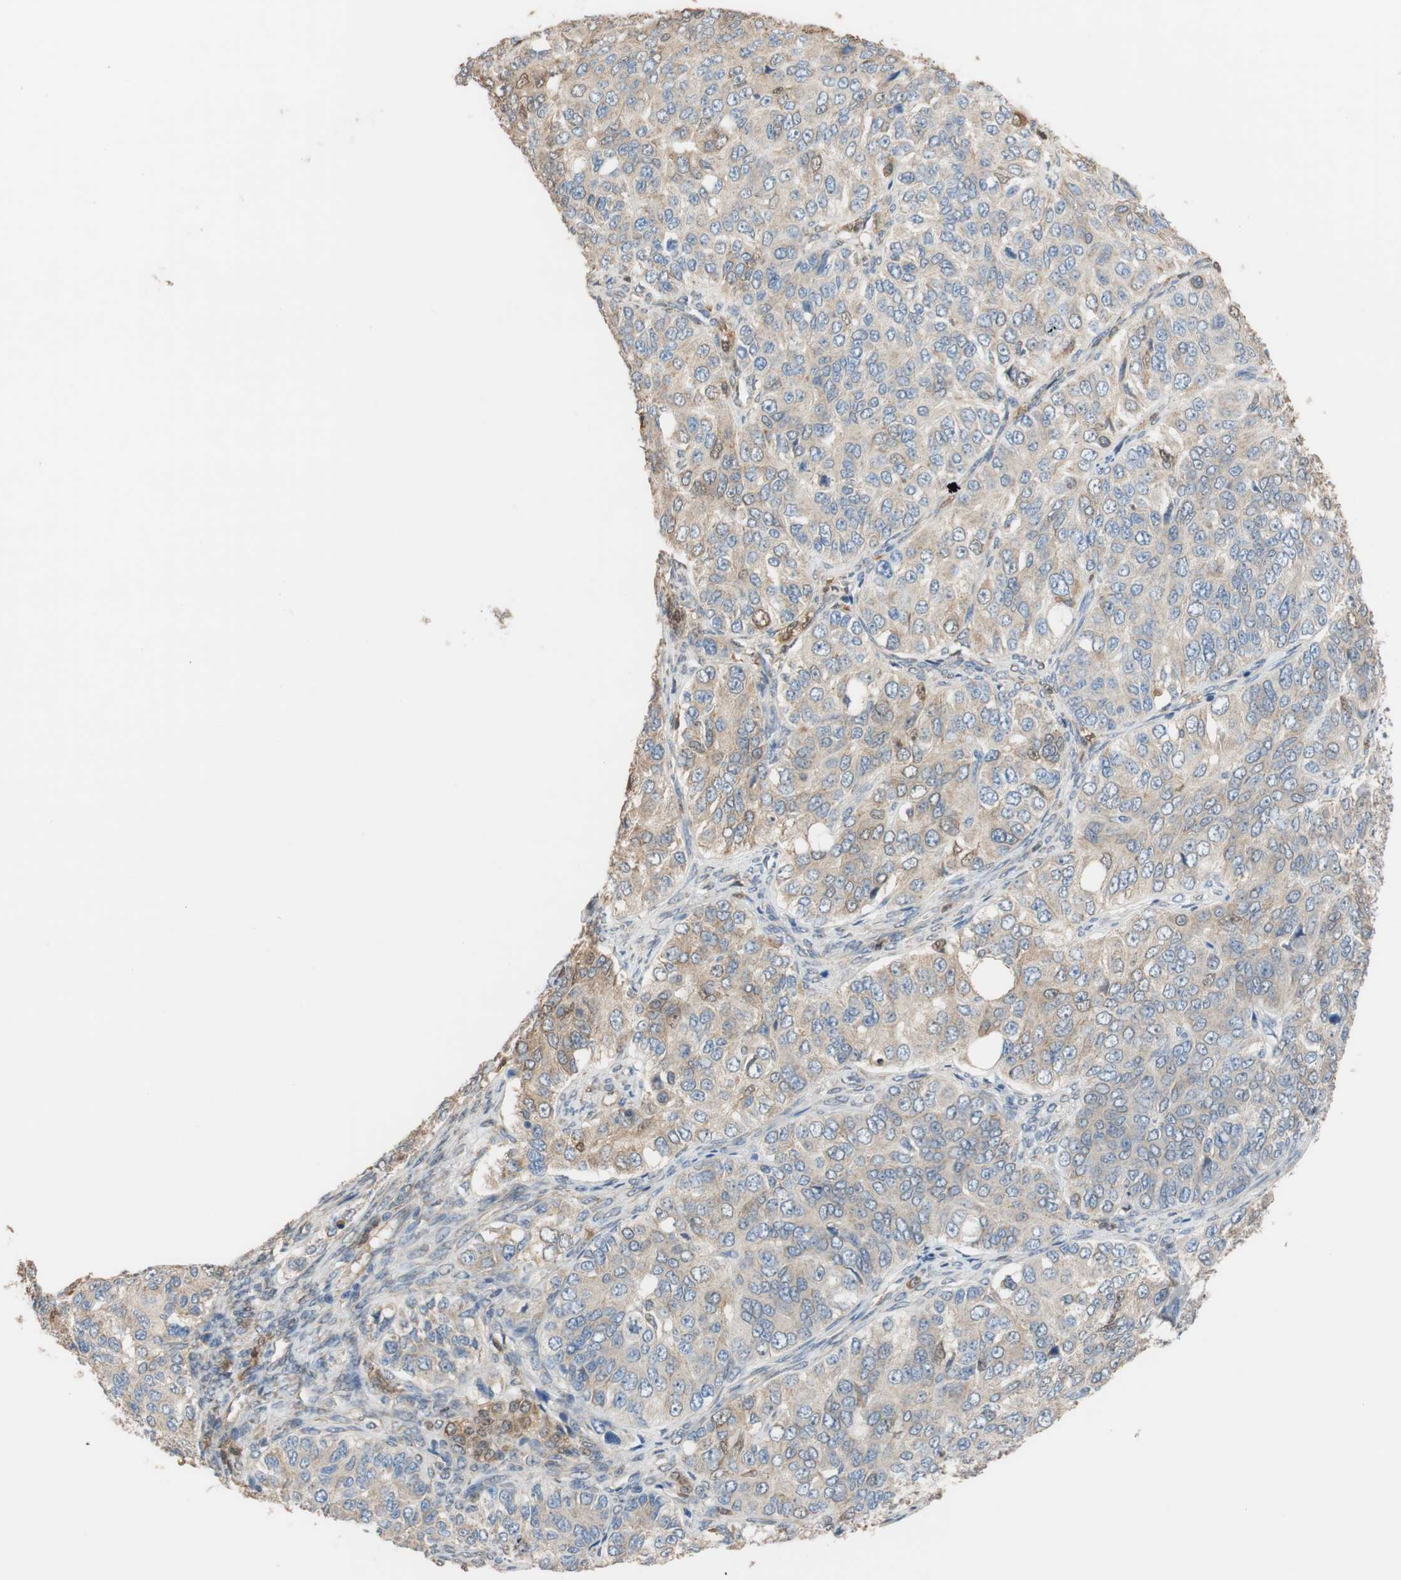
{"staining": {"intensity": "moderate", "quantity": ">75%", "location": "cytoplasmic/membranous"}, "tissue": "ovarian cancer", "cell_type": "Tumor cells", "image_type": "cancer", "snomed": [{"axis": "morphology", "description": "Carcinoma, endometroid"}, {"axis": "topography", "description": "Ovary"}], "caption": "Immunohistochemistry (IHC) (DAB (3,3'-diaminobenzidine)) staining of human ovarian cancer (endometroid carcinoma) exhibits moderate cytoplasmic/membranous protein positivity in approximately >75% of tumor cells.", "gene": "ALDH1A2", "patient": {"sex": "female", "age": 51}}